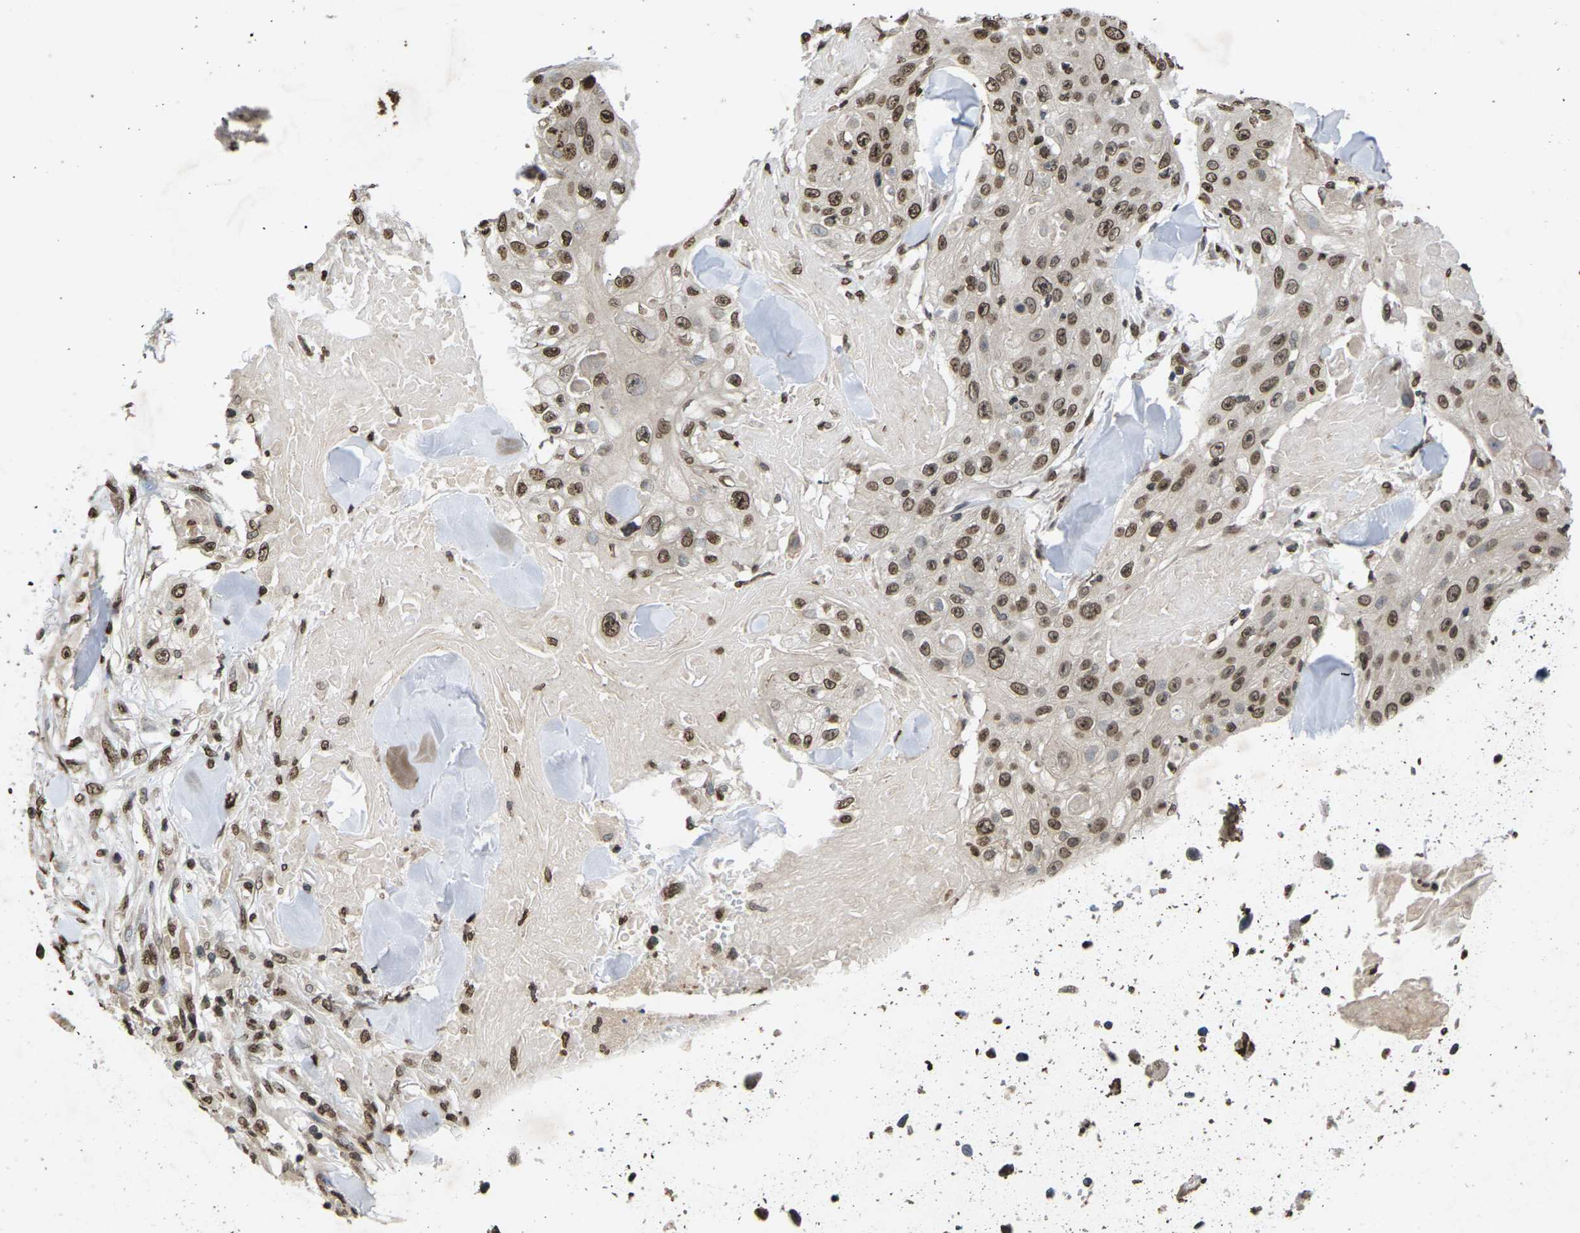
{"staining": {"intensity": "moderate", "quantity": ">75%", "location": "nuclear"}, "tissue": "skin cancer", "cell_type": "Tumor cells", "image_type": "cancer", "snomed": [{"axis": "morphology", "description": "Squamous cell carcinoma, NOS"}, {"axis": "topography", "description": "Skin"}], "caption": "A high-resolution photomicrograph shows immunohistochemistry staining of skin cancer, which demonstrates moderate nuclear expression in about >75% of tumor cells.", "gene": "EMSY", "patient": {"sex": "male", "age": 86}}